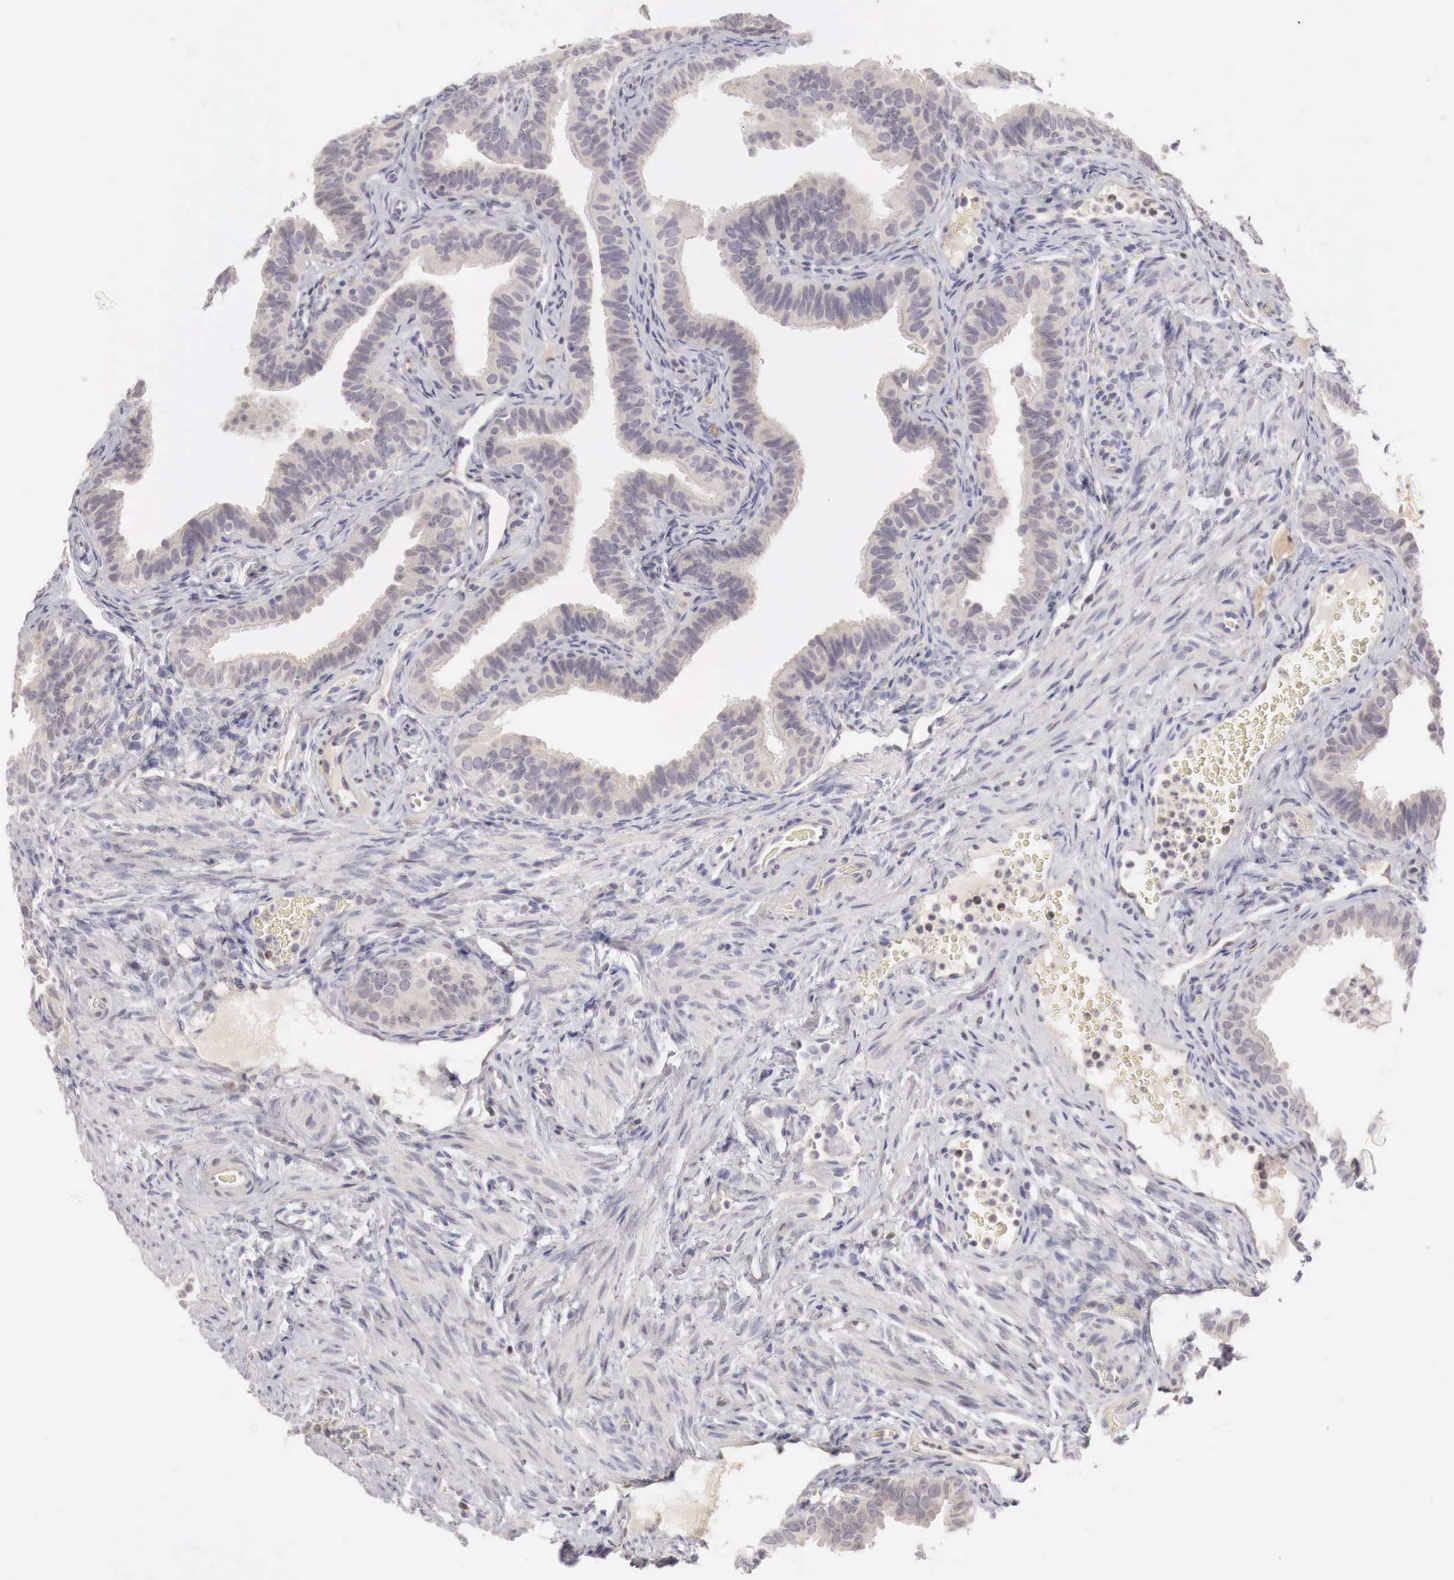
{"staining": {"intensity": "weak", "quantity": "25%-75%", "location": "cytoplasmic/membranous"}, "tissue": "fallopian tube", "cell_type": "Glandular cells", "image_type": "normal", "snomed": [{"axis": "morphology", "description": "Normal tissue, NOS"}, {"axis": "topography", "description": "Fallopian tube"}], "caption": "IHC (DAB) staining of unremarkable fallopian tube shows weak cytoplasmic/membranous protein expression in about 25%-75% of glandular cells.", "gene": "GATA1", "patient": {"sex": "female", "age": 38}}